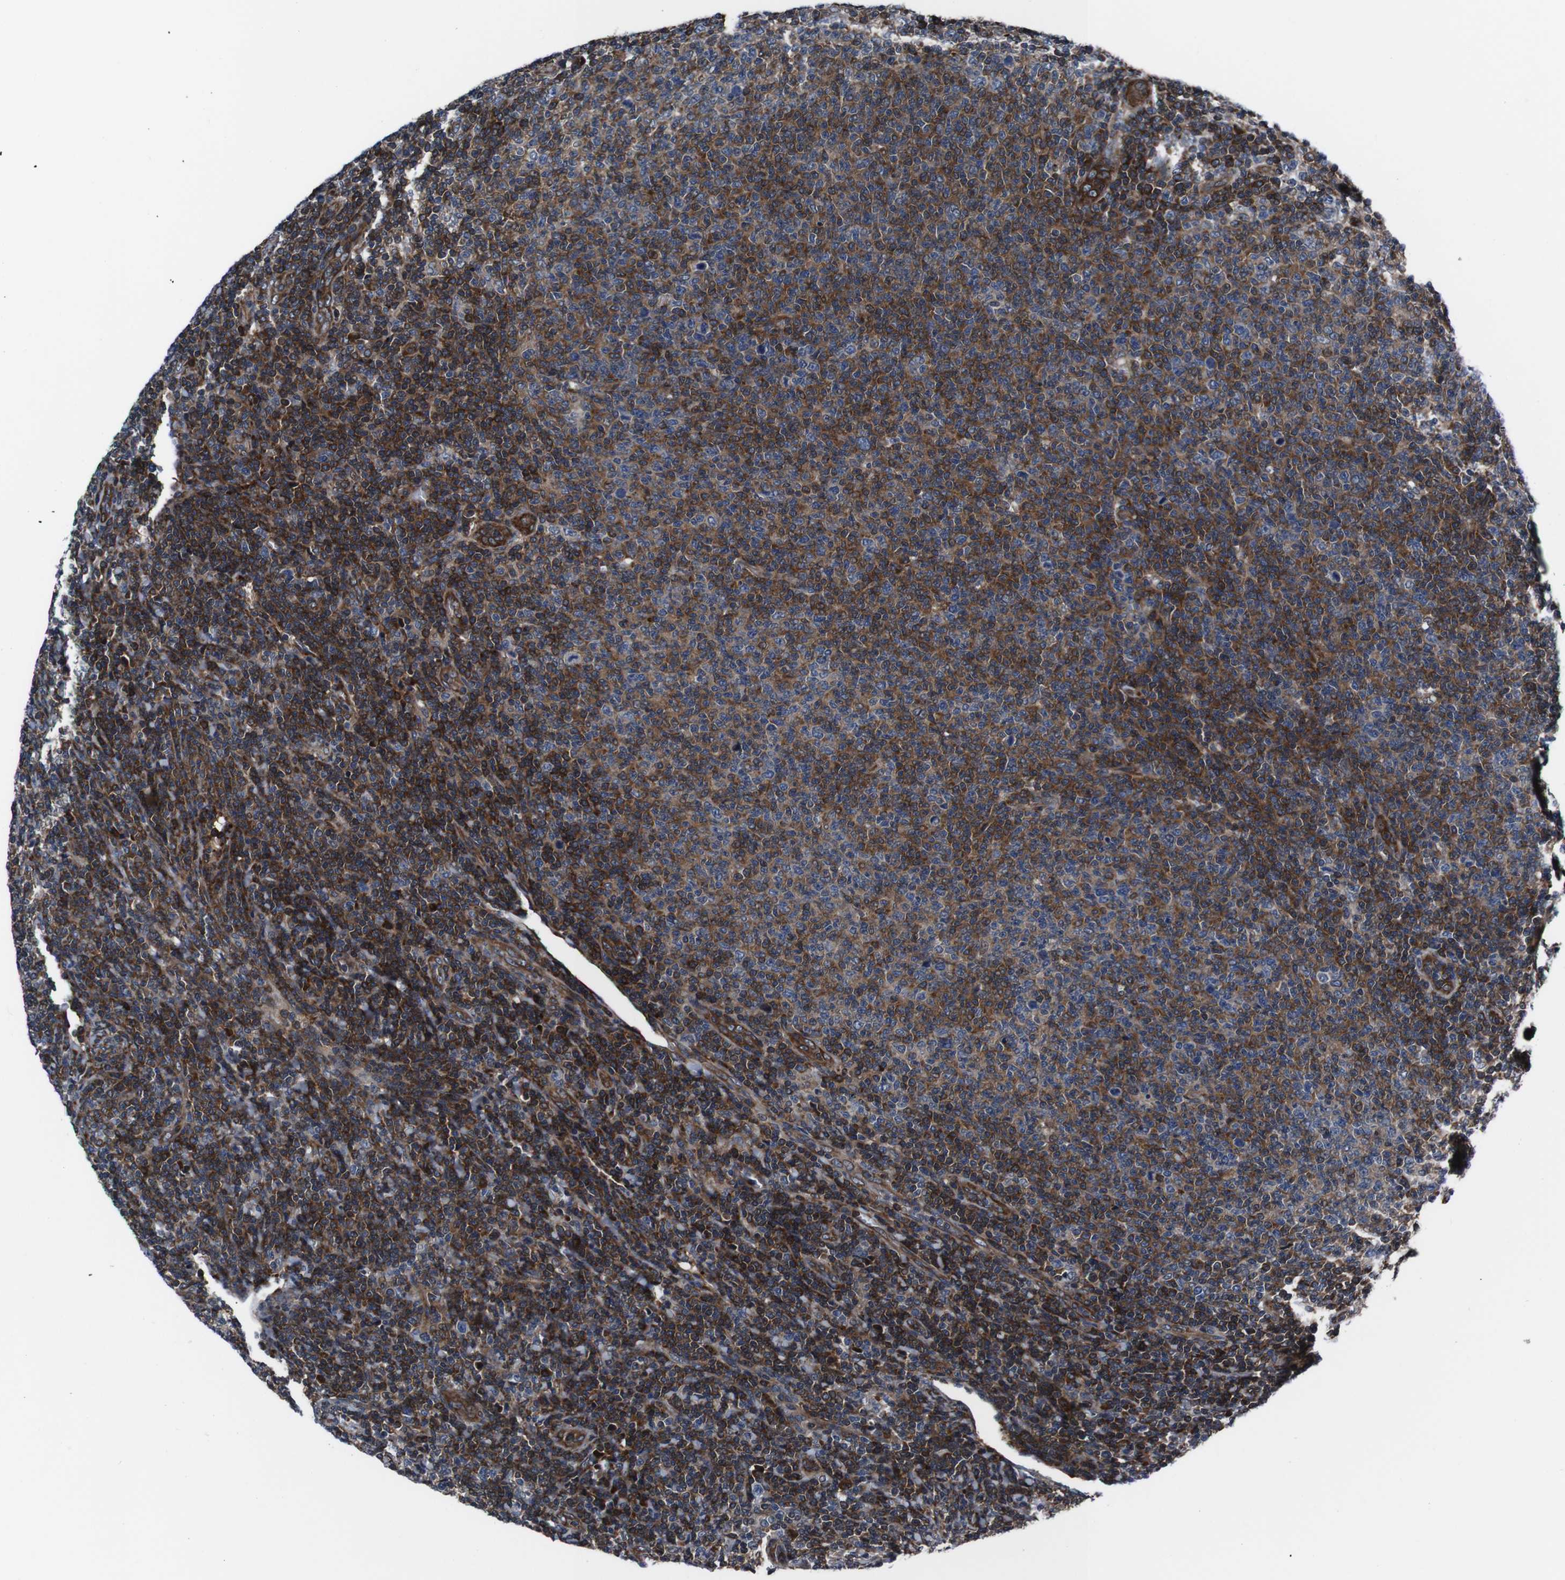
{"staining": {"intensity": "strong", "quantity": ">75%", "location": "cytoplasmic/membranous"}, "tissue": "lymphoma", "cell_type": "Tumor cells", "image_type": "cancer", "snomed": [{"axis": "morphology", "description": "Malignant lymphoma, non-Hodgkin's type, Low grade"}, {"axis": "topography", "description": "Lymph node"}], "caption": "Tumor cells display high levels of strong cytoplasmic/membranous positivity in approximately >75% of cells in human malignant lymphoma, non-Hodgkin's type (low-grade).", "gene": "EIF4A2", "patient": {"sex": "male", "age": 66}}